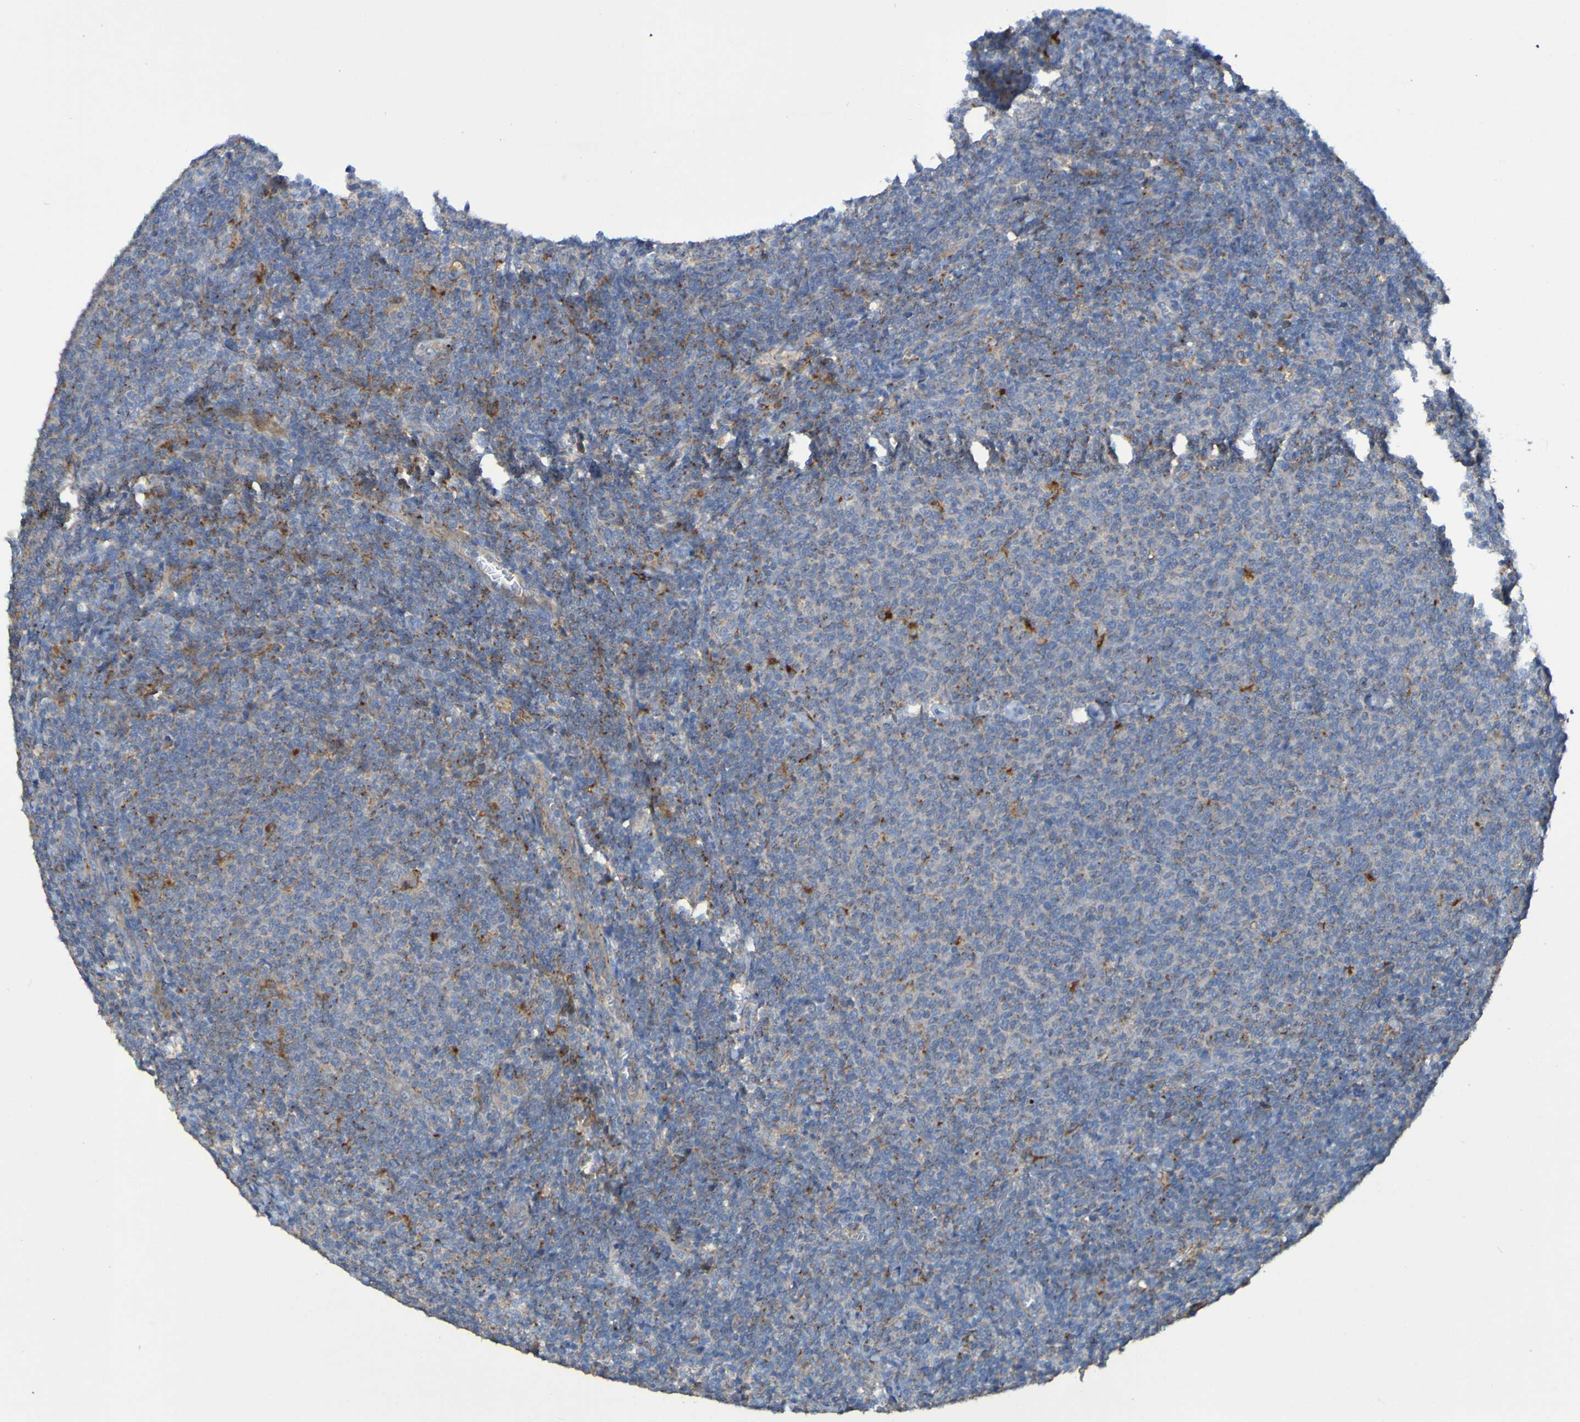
{"staining": {"intensity": "moderate", "quantity": "<25%", "location": "cytoplasmic/membranous"}, "tissue": "lymphoma", "cell_type": "Tumor cells", "image_type": "cancer", "snomed": [{"axis": "morphology", "description": "Malignant lymphoma, non-Hodgkin's type, Low grade"}, {"axis": "topography", "description": "Lymph node"}], "caption": "Immunohistochemistry of malignant lymphoma, non-Hodgkin's type (low-grade) demonstrates low levels of moderate cytoplasmic/membranous positivity in about <25% of tumor cells.", "gene": "ARHGEF16", "patient": {"sex": "male", "age": 66}}